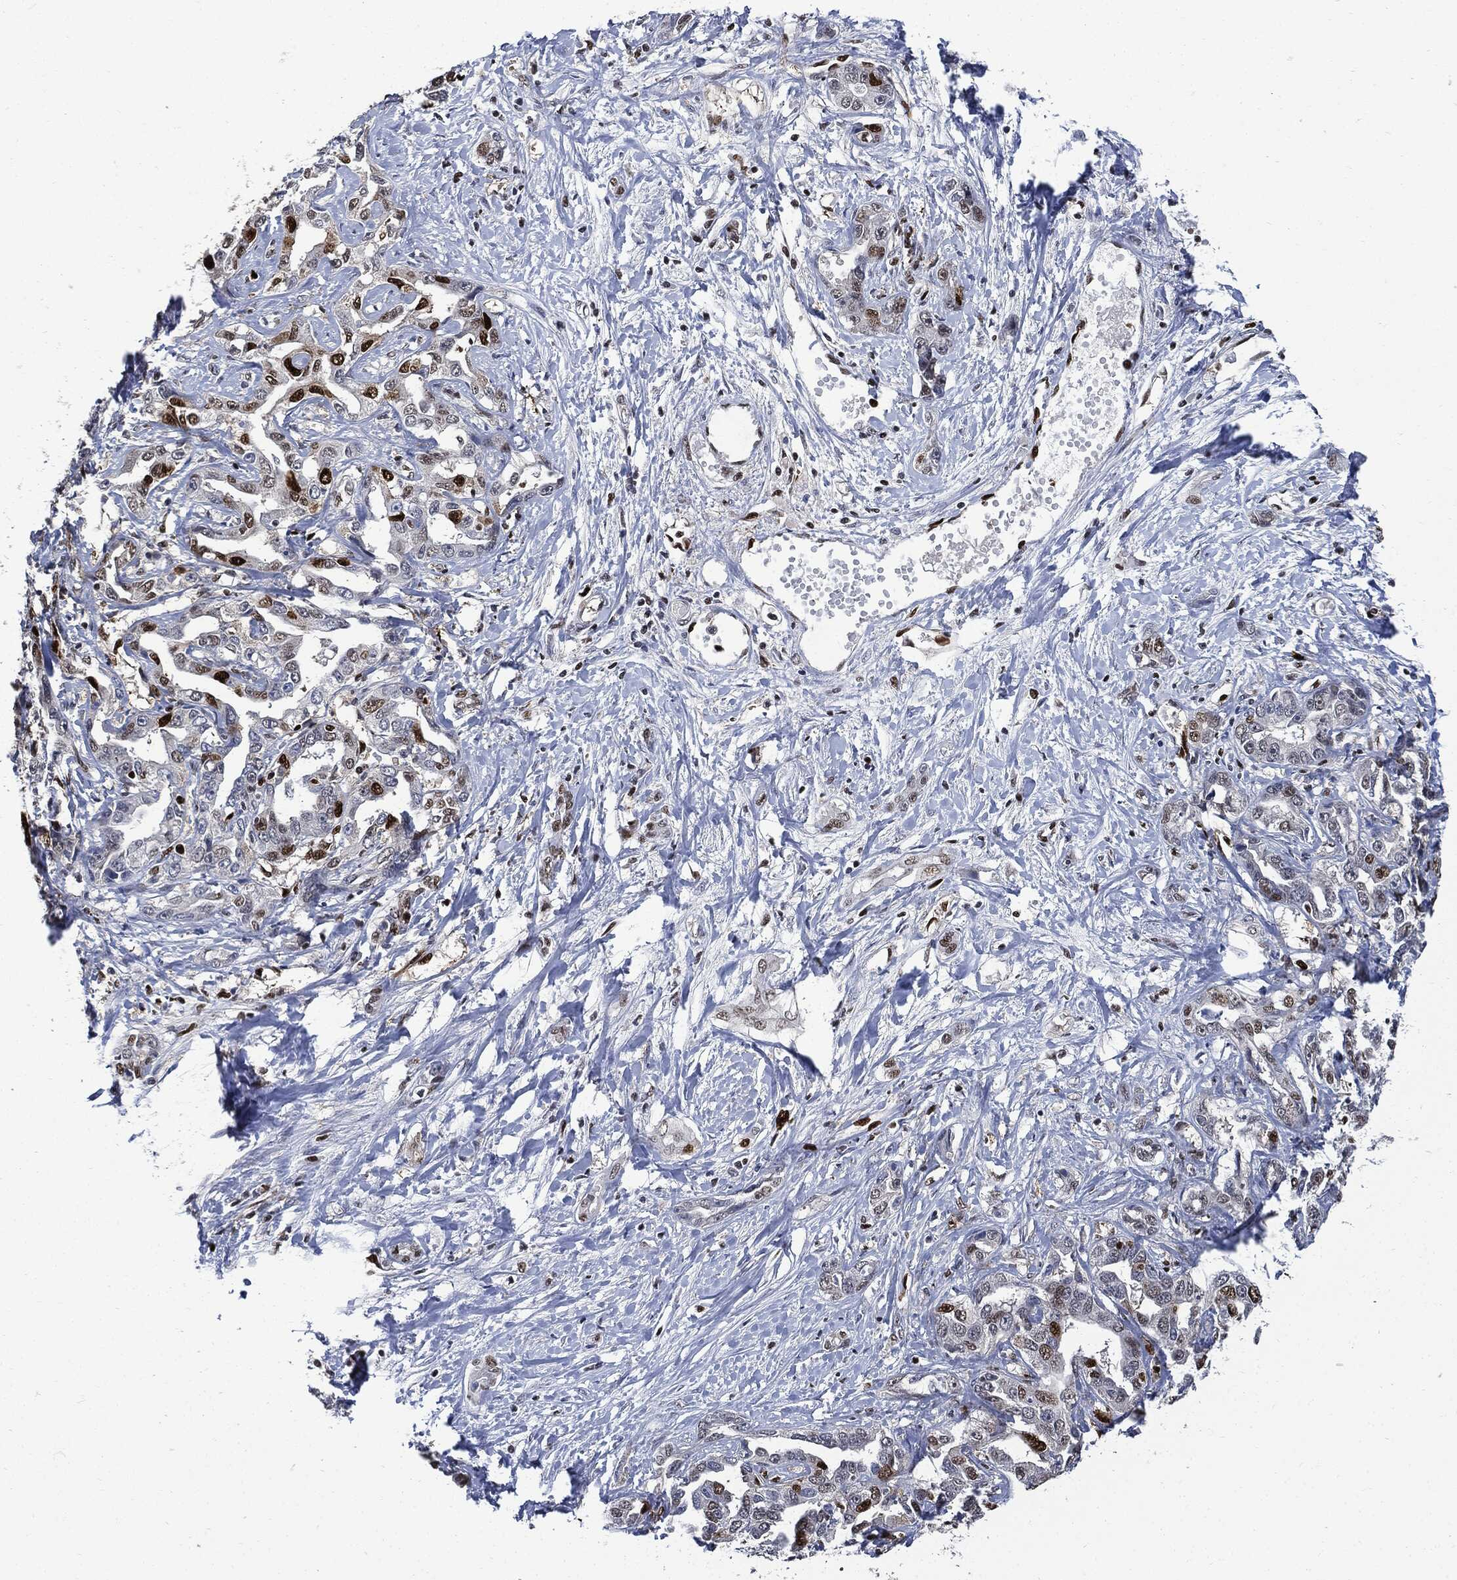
{"staining": {"intensity": "strong", "quantity": "<25%", "location": "nuclear"}, "tissue": "liver cancer", "cell_type": "Tumor cells", "image_type": "cancer", "snomed": [{"axis": "morphology", "description": "Cholangiocarcinoma"}, {"axis": "topography", "description": "Liver"}], "caption": "Immunohistochemical staining of liver cancer reveals medium levels of strong nuclear positivity in approximately <25% of tumor cells.", "gene": "PCNA", "patient": {"sex": "male", "age": 59}}